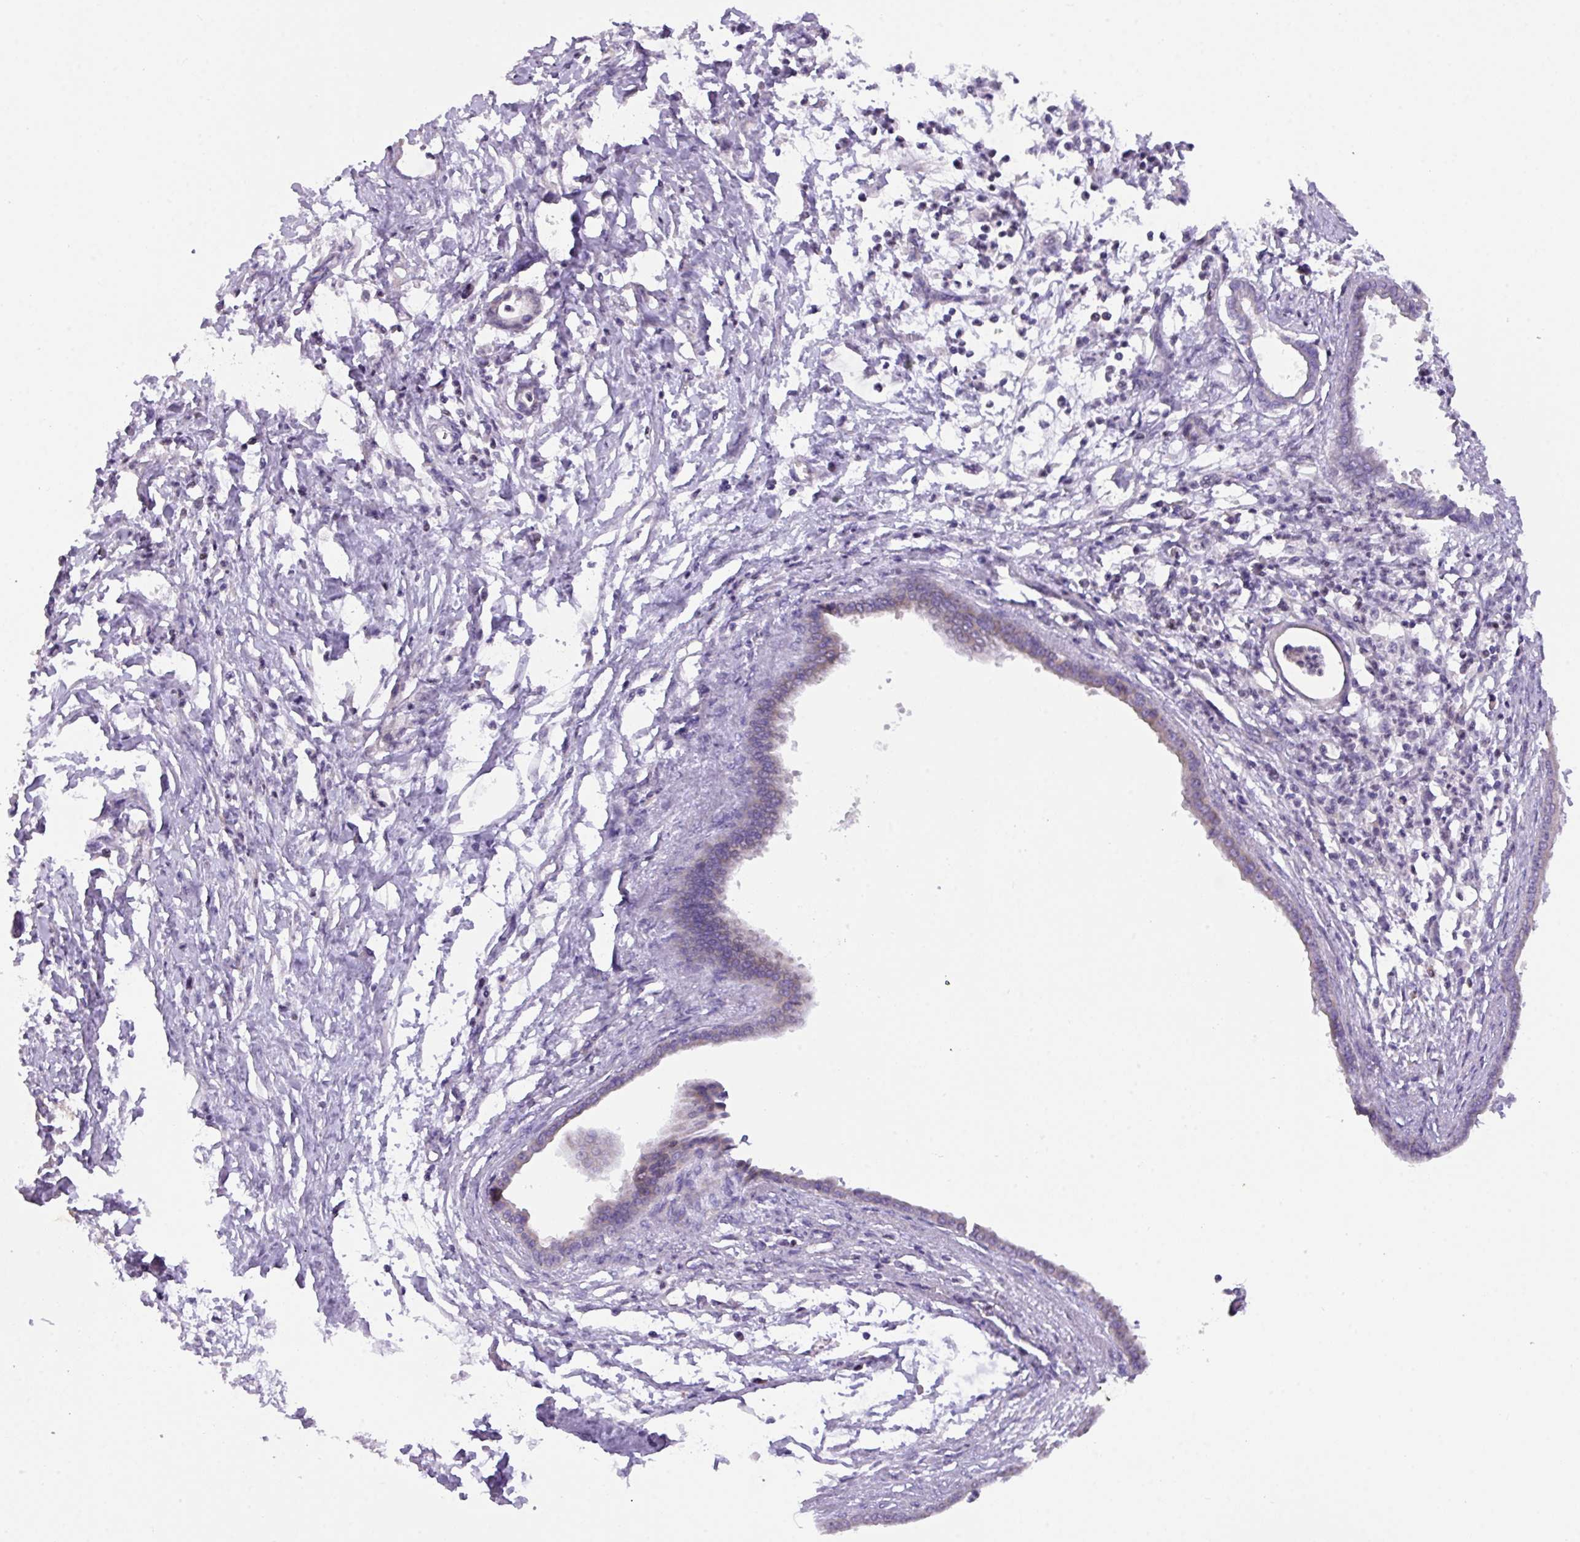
{"staining": {"intensity": "negative", "quantity": "none", "location": "none"}, "tissue": "pancreatic cancer", "cell_type": "Tumor cells", "image_type": "cancer", "snomed": [{"axis": "morphology", "description": "Adenocarcinoma, NOS"}, {"axis": "topography", "description": "Pancreas"}], "caption": "Image shows no significant protein staining in tumor cells of adenocarcinoma (pancreatic).", "gene": "ZNF394", "patient": {"sex": "female", "age": 55}}